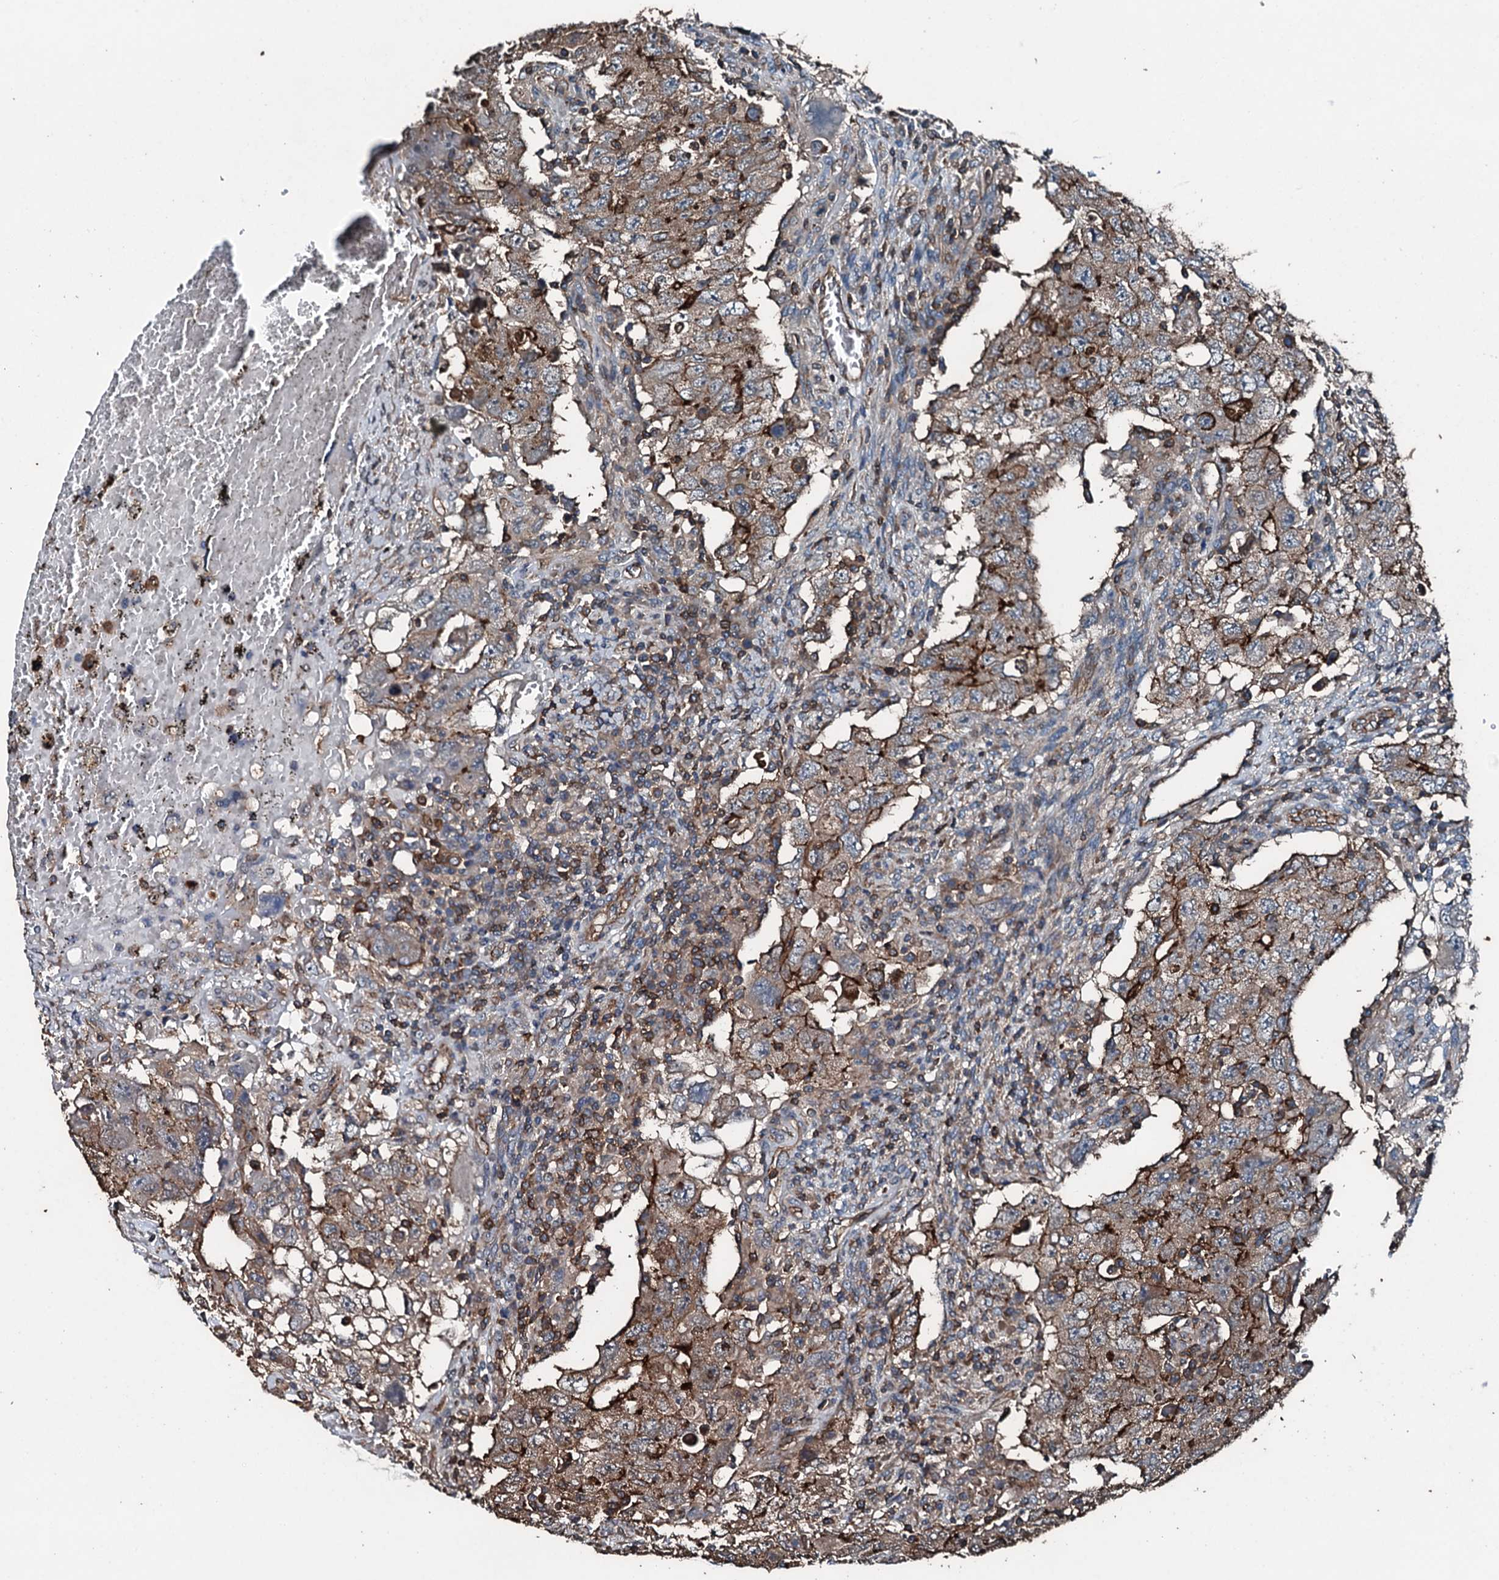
{"staining": {"intensity": "moderate", "quantity": ">75%", "location": "cytoplasmic/membranous"}, "tissue": "testis cancer", "cell_type": "Tumor cells", "image_type": "cancer", "snomed": [{"axis": "morphology", "description": "Carcinoma, Embryonal, NOS"}, {"axis": "topography", "description": "Testis"}], "caption": "Tumor cells display medium levels of moderate cytoplasmic/membranous staining in about >75% of cells in human embryonal carcinoma (testis).", "gene": "SLC25A38", "patient": {"sex": "male", "age": 26}}